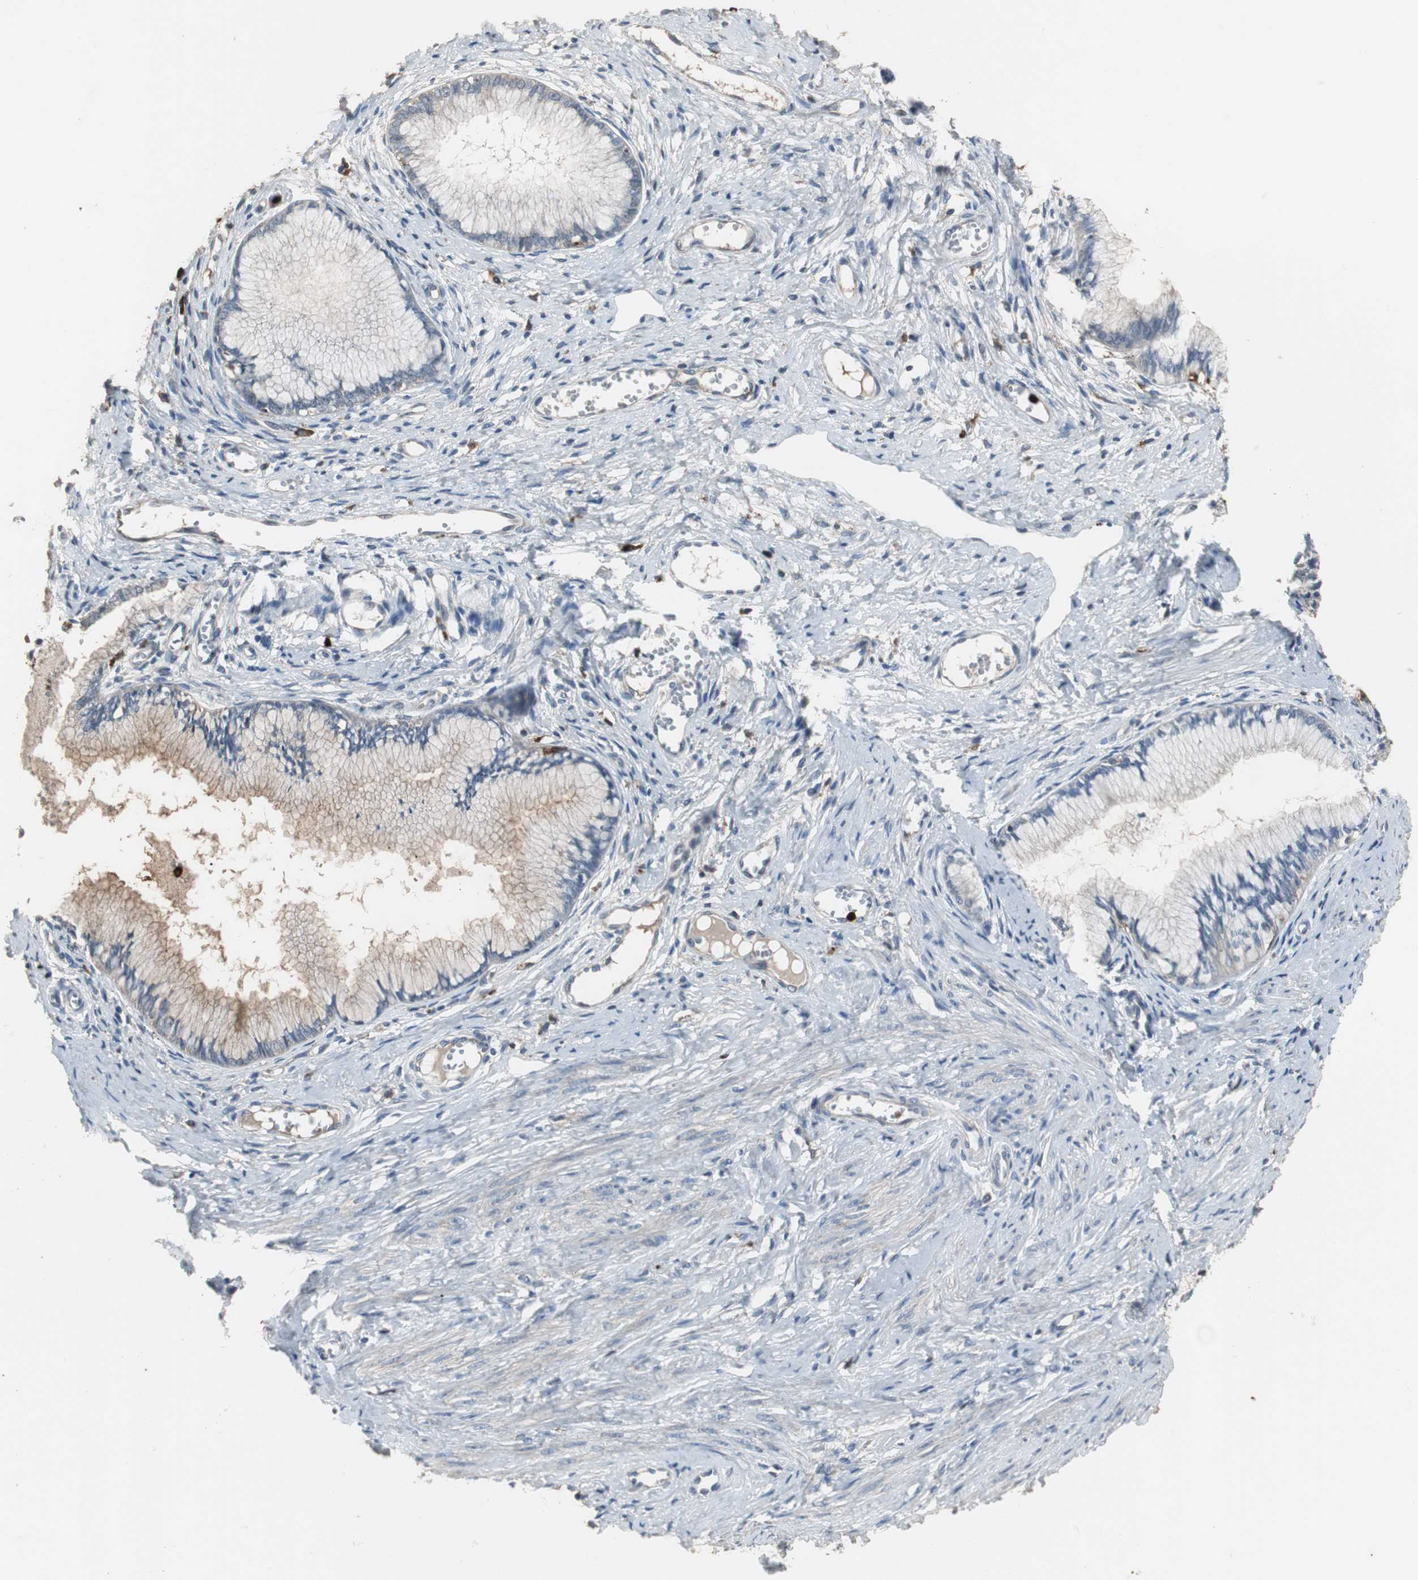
{"staining": {"intensity": "weak", "quantity": "<25%", "location": "cytoplasmic/membranous"}, "tissue": "cervical cancer", "cell_type": "Tumor cells", "image_type": "cancer", "snomed": [{"axis": "morphology", "description": "Adenocarcinoma, NOS"}, {"axis": "topography", "description": "Cervix"}], "caption": "This is an immunohistochemistry (IHC) micrograph of human cervical cancer. There is no staining in tumor cells.", "gene": "NCF2", "patient": {"sex": "female", "age": 36}}